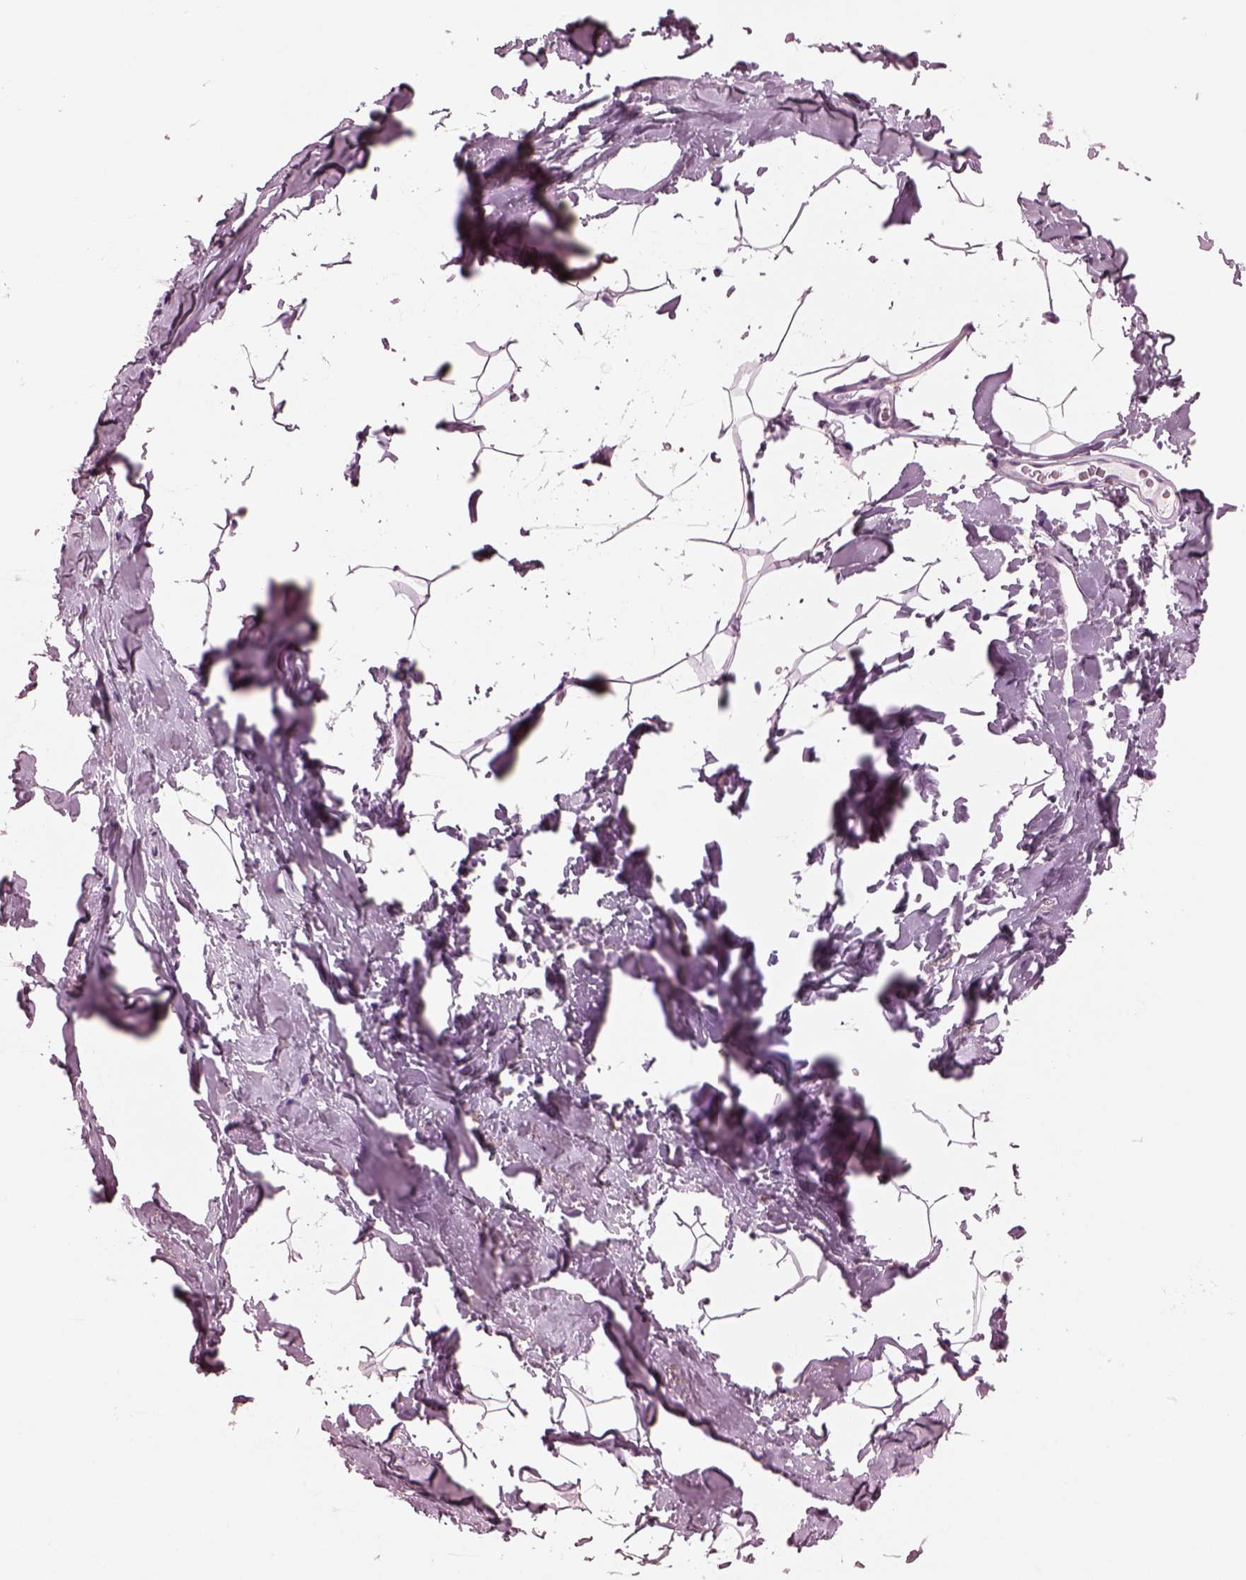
{"staining": {"intensity": "negative", "quantity": "none", "location": "none"}, "tissue": "breast", "cell_type": "Adipocytes", "image_type": "normal", "snomed": [{"axis": "morphology", "description": "Normal tissue, NOS"}, {"axis": "topography", "description": "Breast"}], "caption": "Immunohistochemistry histopathology image of benign breast: human breast stained with DAB shows no significant protein expression in adipocytes.", "gene": "SHTN1", "patient": {"sex": "female", "age": 32}}